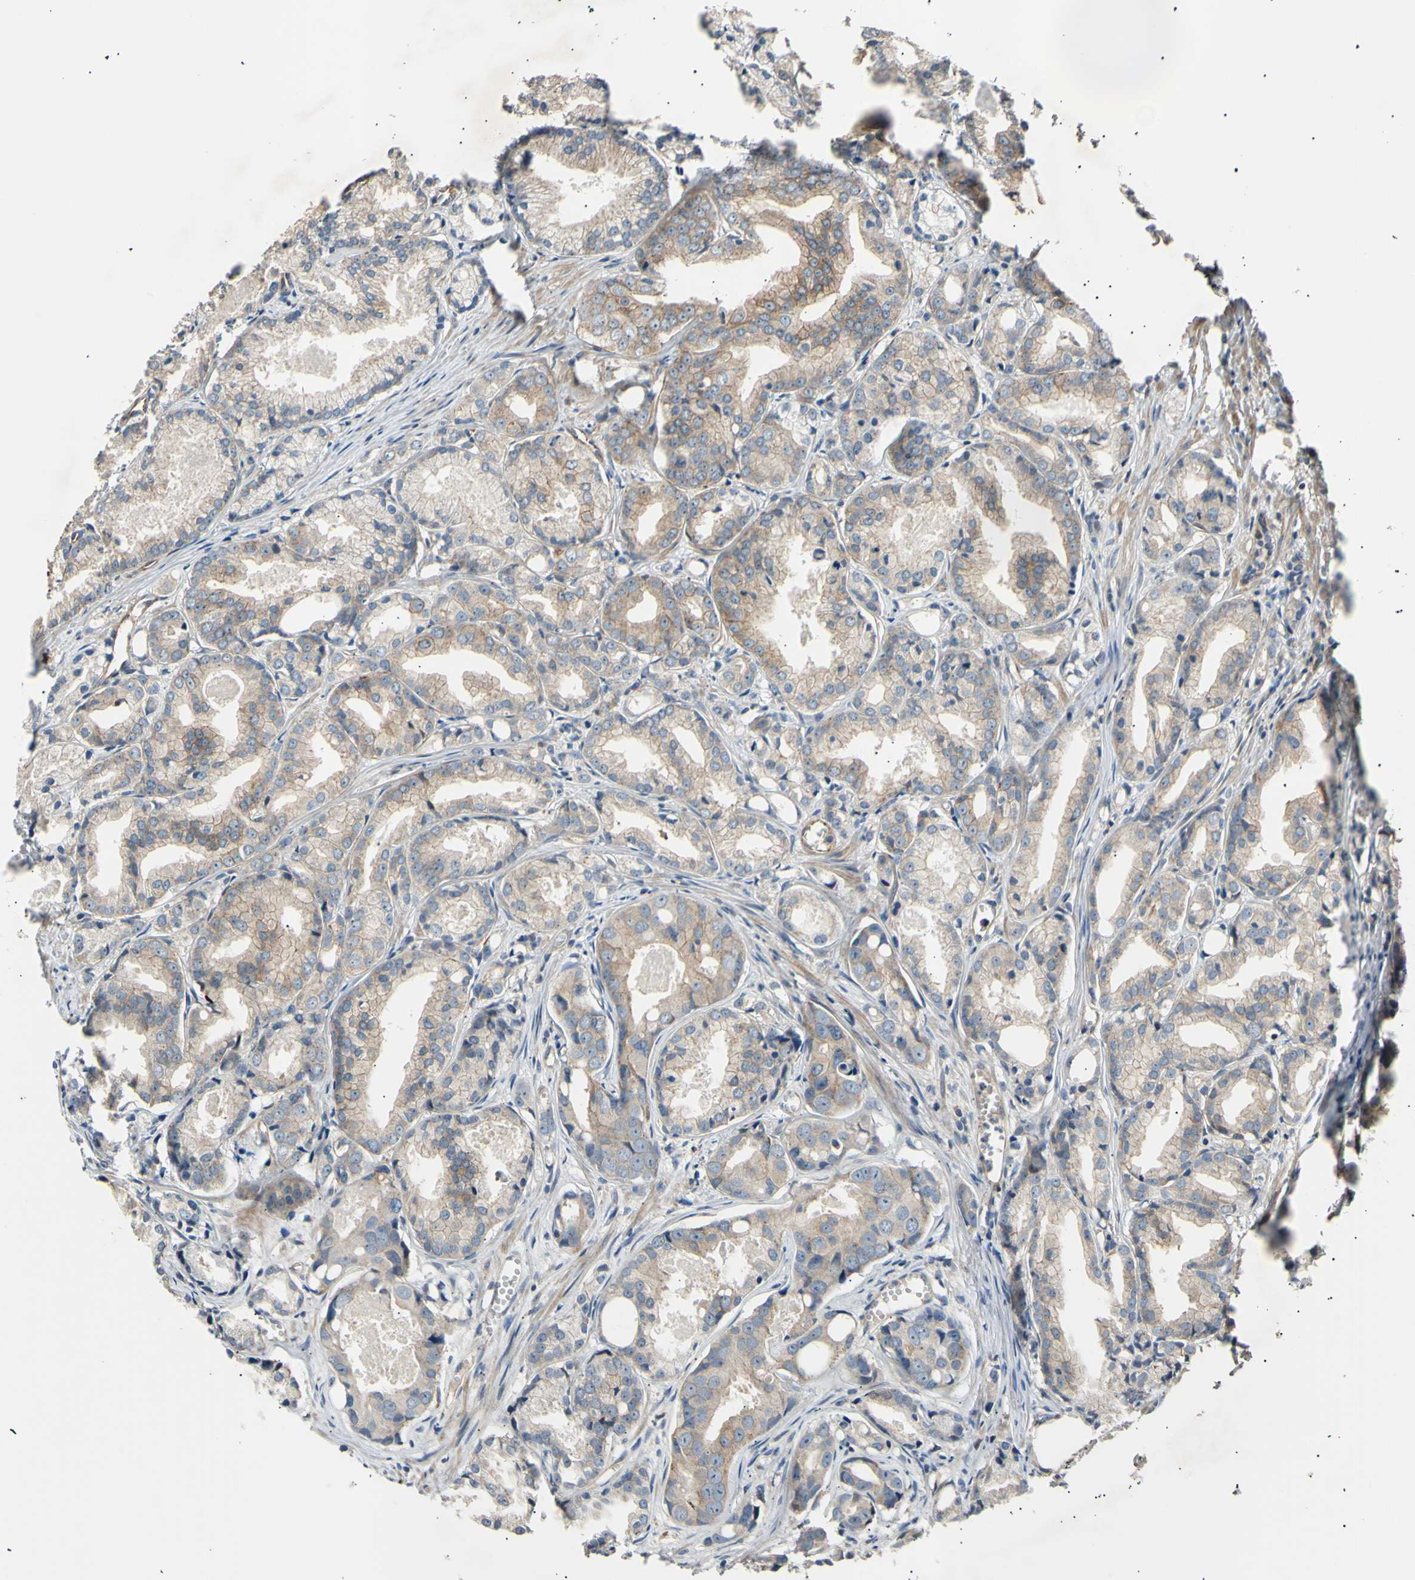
{"staining": {"intensity": "weak", "quantity": ">75%", "location": "cytoplasmic/membranous"}, "tissue": "prostate cancer", "cell_type": "Tumor cells", "image_type": "cancer", "snomed": [{"axis": "morphology", "description": "Adenocarcinoma, Low grade"}, {"axis": "topography", "description": "Prostate"}], "caption": "Immunohistochemistry (IHC) of adenocarcinoma (low-grade) (prostate) reveals low levels of weak cytoplasmic/membranous positivity in approximately >75% of tumor cells. Immunohistochemistry (IHC) stains the protein of interest in brown and the nuclei are stained blue.", "gene": "ITGA6", "patient": {"sex": "male", "age": 72}}